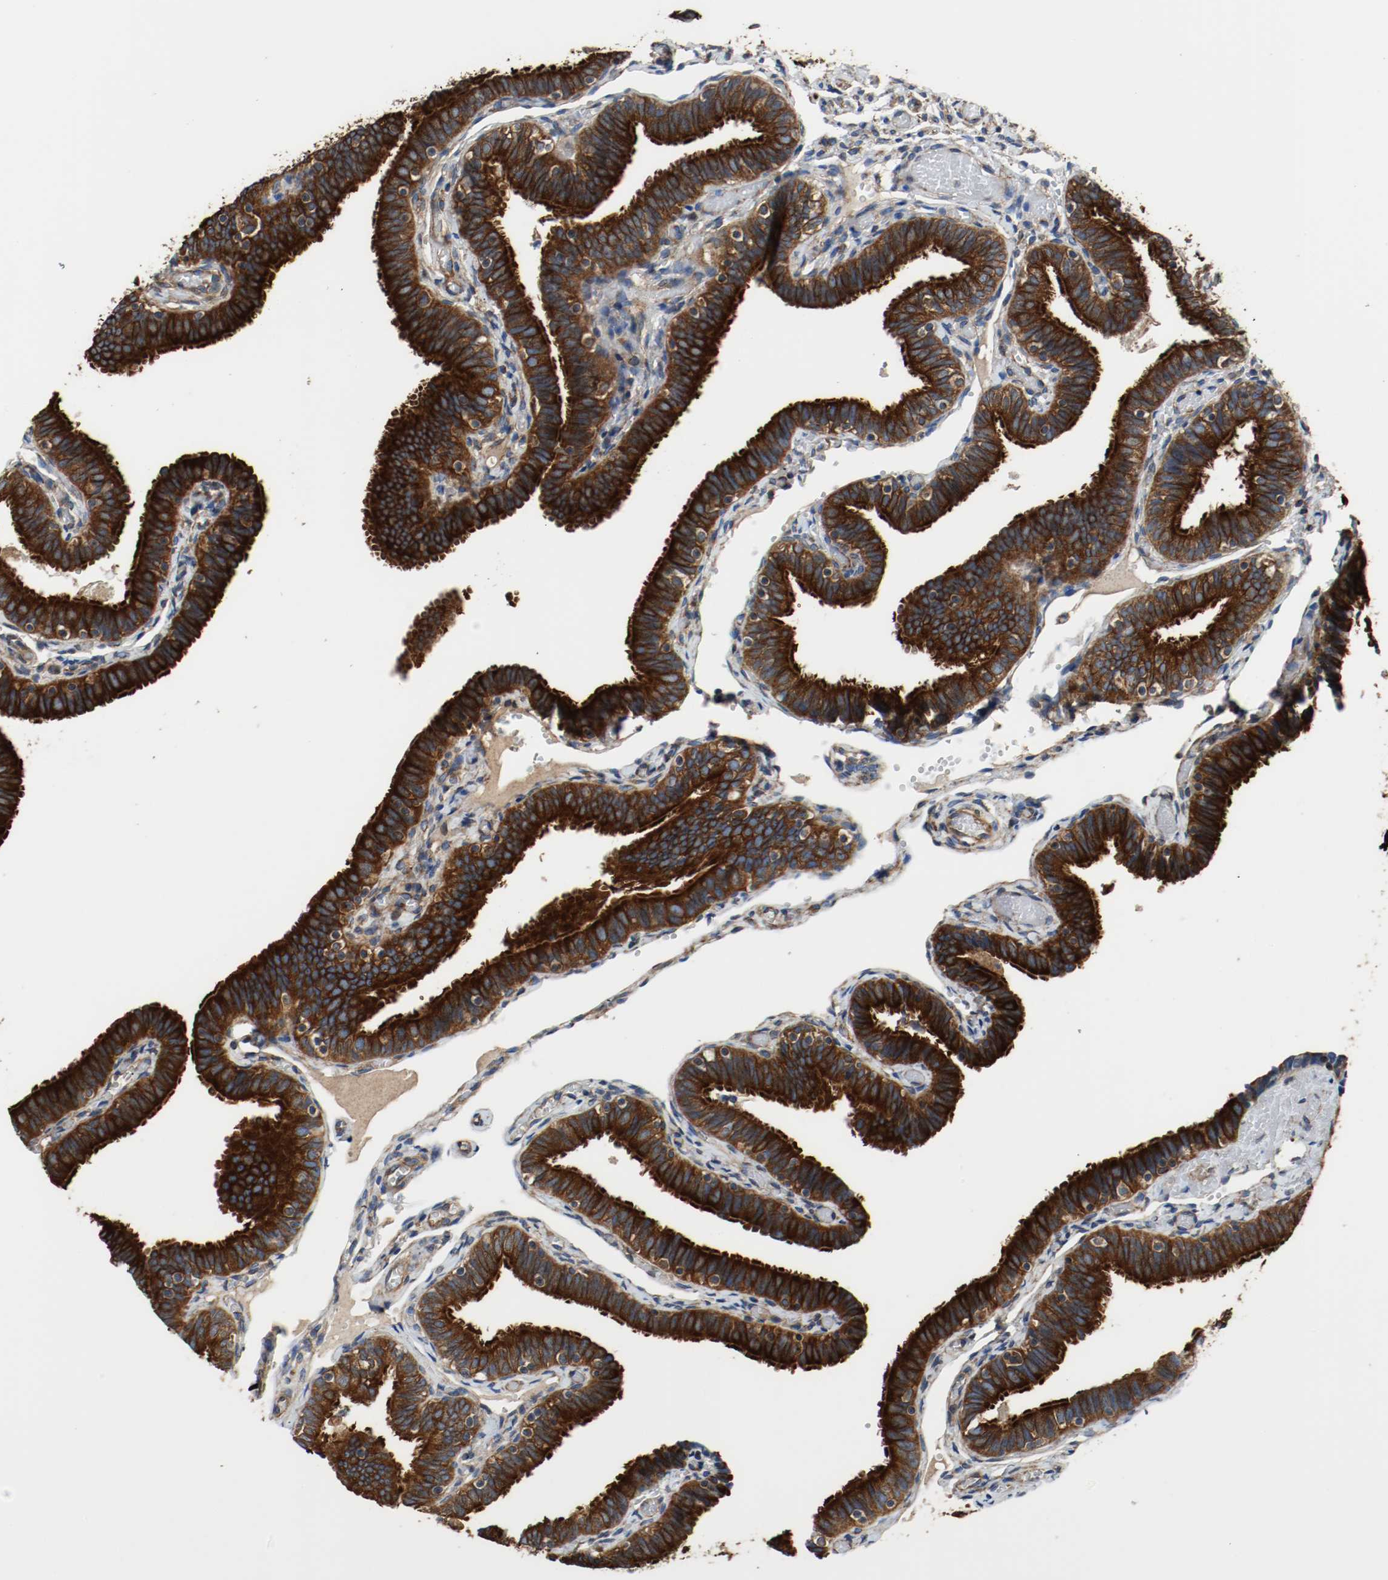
{"staining": {"intensity": "strong", "quantity": ">75%", "location": "cytoplasmic/membranous"}, "tissue": "fallopian tube", "cell_type": "Glandular cells", "image_type": "normal", "snomed": [{"axis": "morphology", "description": "Normal tissue, NOS"}, {"axis": "topography", "description": "Fallopian tube"}], "caption": "Fallopian tube stained for a protein (brown) shows strong cytoplasmic/membranous positive expression in about >75% of glandular cells.", "gene": "TUBA3D", "patient": {"sex": "female", "age": 46}}